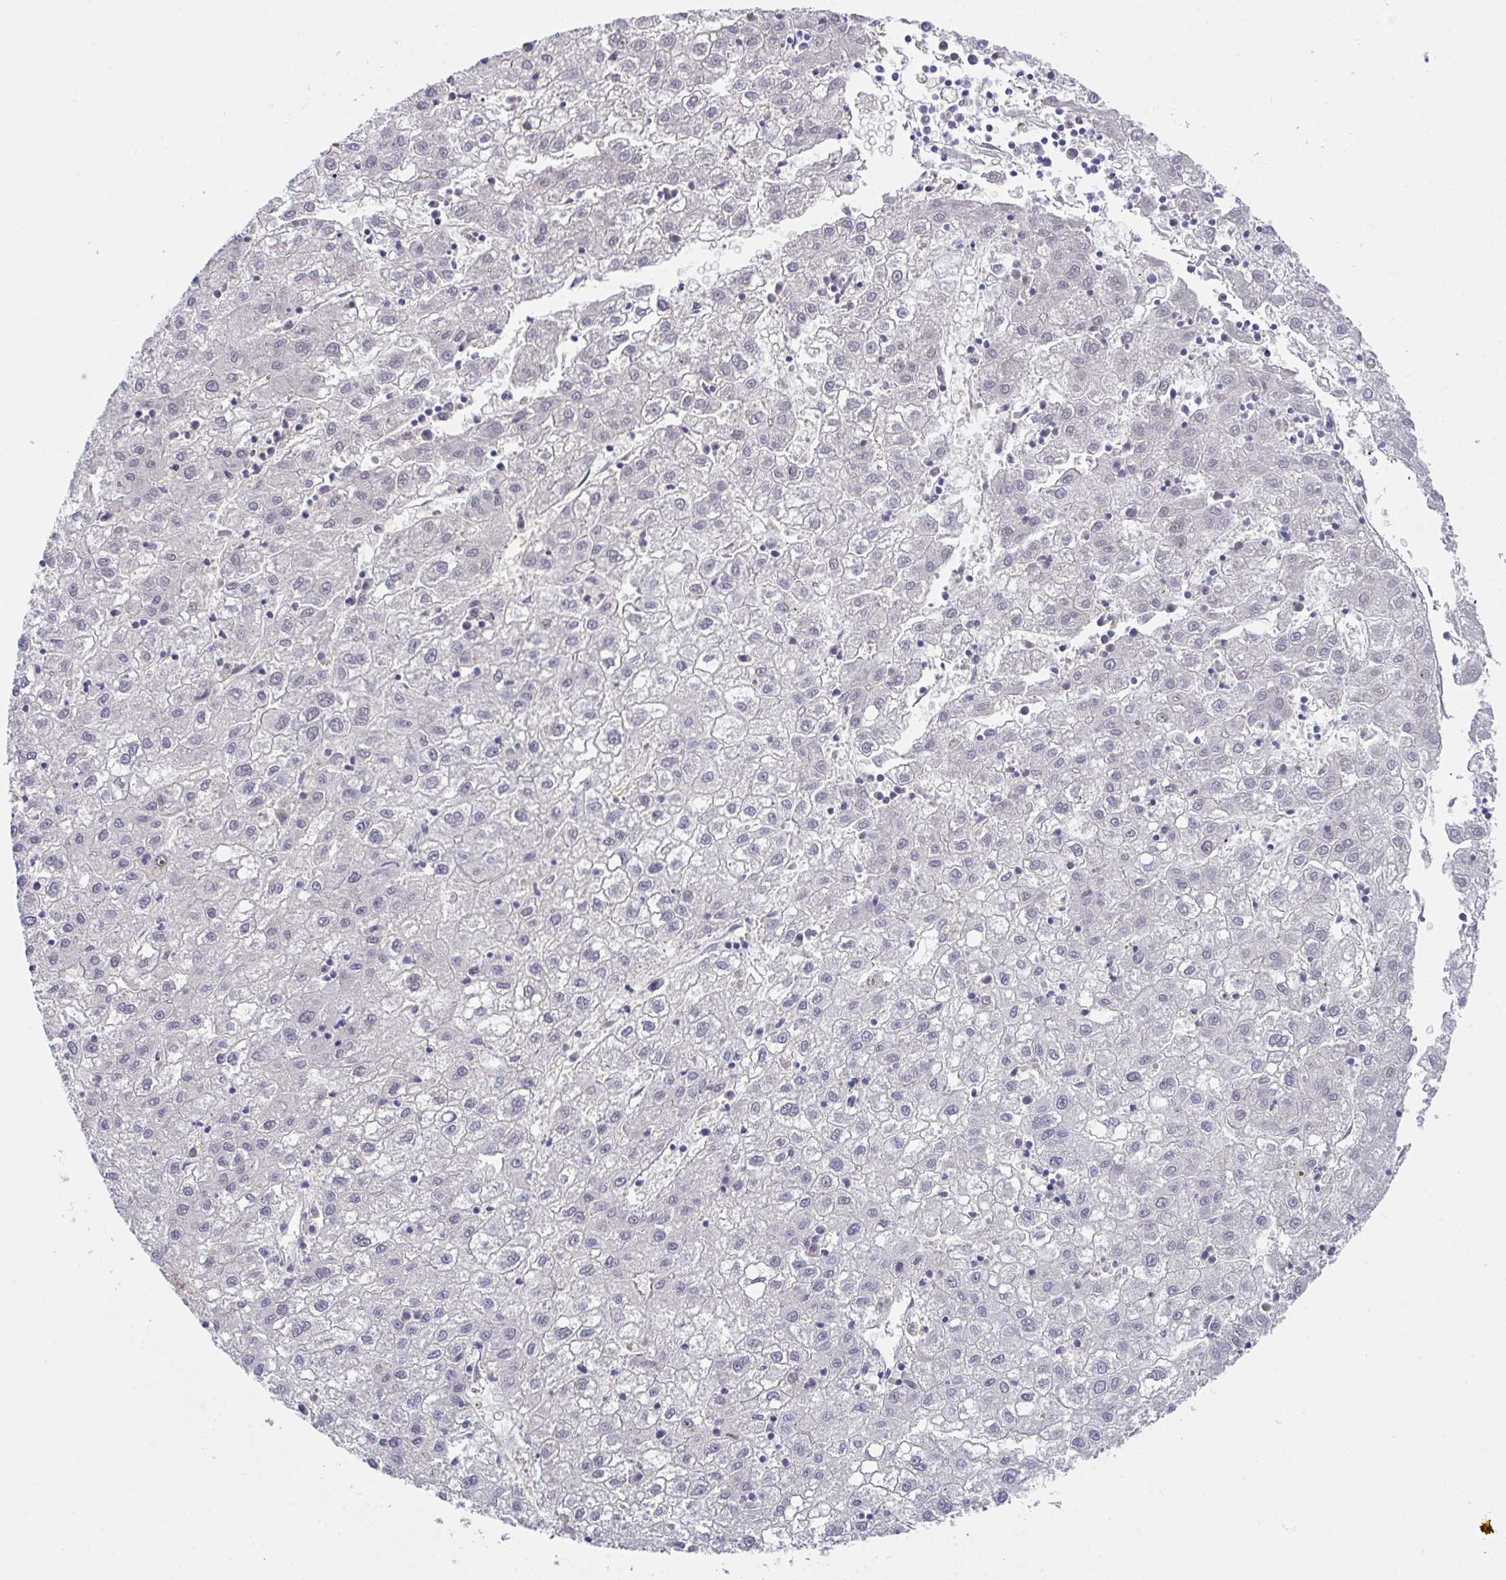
{"staining": {"intensity": "negative", "quantity": "none", "location": "none"}, "tissue": "liver cancer", "cell_type": "Tumor cells", "image_type": "cancer", "snomed": [{"axis": "morphology", "description": "Carcinoma, Hepatocellular, NOS"}, {"axis": "topography", "description": "Liver"}], "caption": "Immunohistochemical staining of liver cancer displays no significant staining in tumor cells. (Stains: DAB immunohistochemistry (IHC) with hematoxylin counter stain, Microscopy: brightfield microscopy at high magnification).", "gene": "TNMD", "patient": {"sex": "male", "age": 72}}